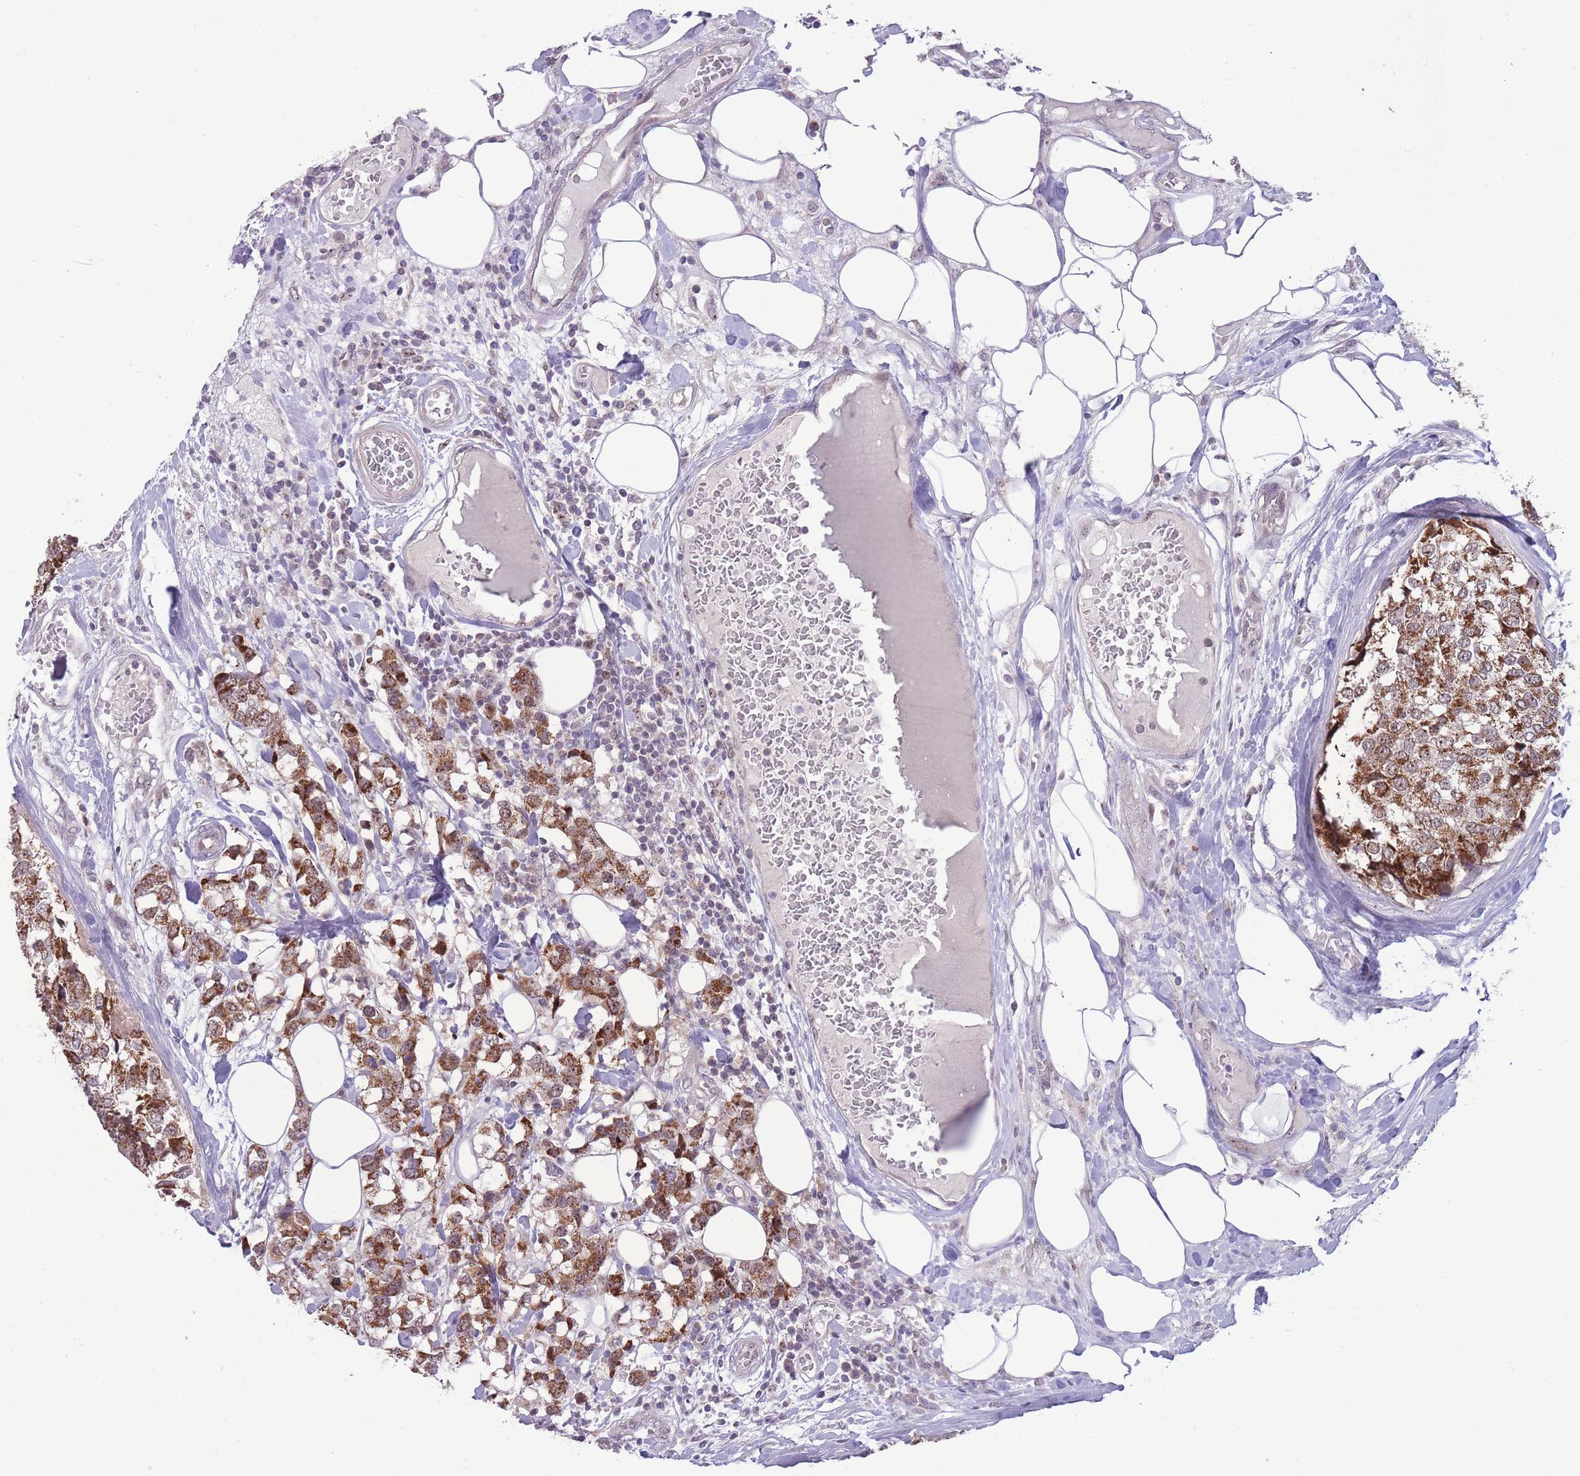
{"staining": {"intensity": "strong", "quantity": ">75%", "location": "cytoplasmic/membranous"}, "tissue": "breast cancer", "cell_type": "Tumor cells", "image_type": "cancer", "snomed": [{"axis": "morphology", "description": "Lobular carcinoma"}, {"axis": "topography", "description": "Breast"}], "caption": "Approximately >75% of tumor cells in human breast lobular carcinoma exhibit strong cytoplasmic/membranous protein staining as visualized by brown immunohistochemical staining.", "gene": "MCIDAS", "patient": {"sex": "female", "age": 59}}